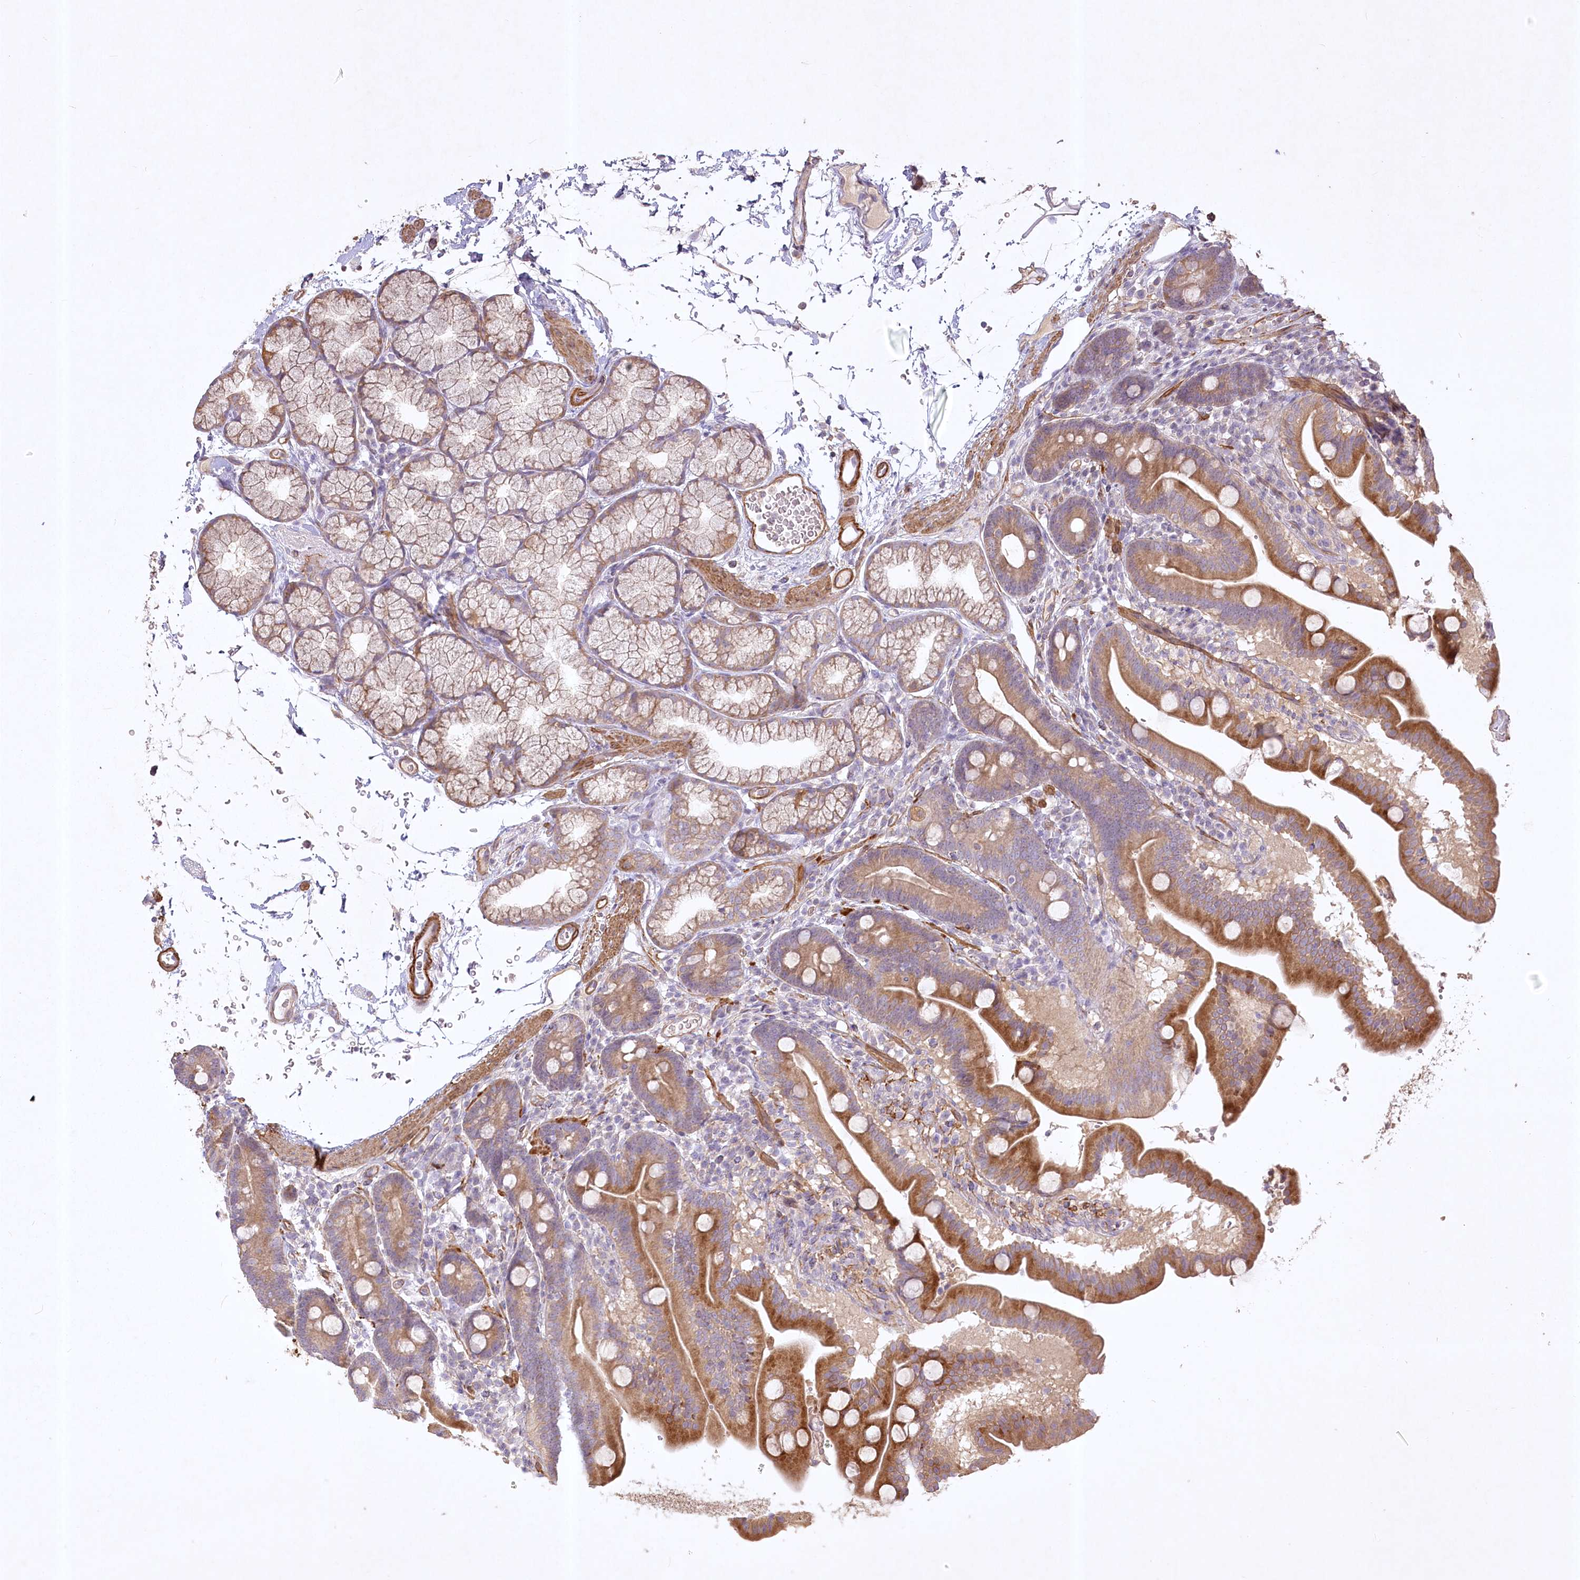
{"staining": {"intensity": "strong", "quantity": "25%-75%", "location": "cytoplasmic/membranous"}, "tissue": "duodenum", "cell_type": "Glandular cells", "image_type": "normal", "snomed": [{"axis": "morphology", "description": "Normal tissue, NOS"}, {"axis": "topography", "description": "Duodenum"}], "caption": "High-magnification brightfield microscopy of unremarkable duodenum stained with DAB (3,3'-diaminobenzidine) (brown) and counterstained with hematoxylin (blue). glandular cells exhibit strong cytoplasmic/membranous positivity is present in about25%-75% of cells. (IHC, brightfield microscopy, high magnification).", "gene": "INPP4B", "patient": {"sex": "male", "age": 54}}